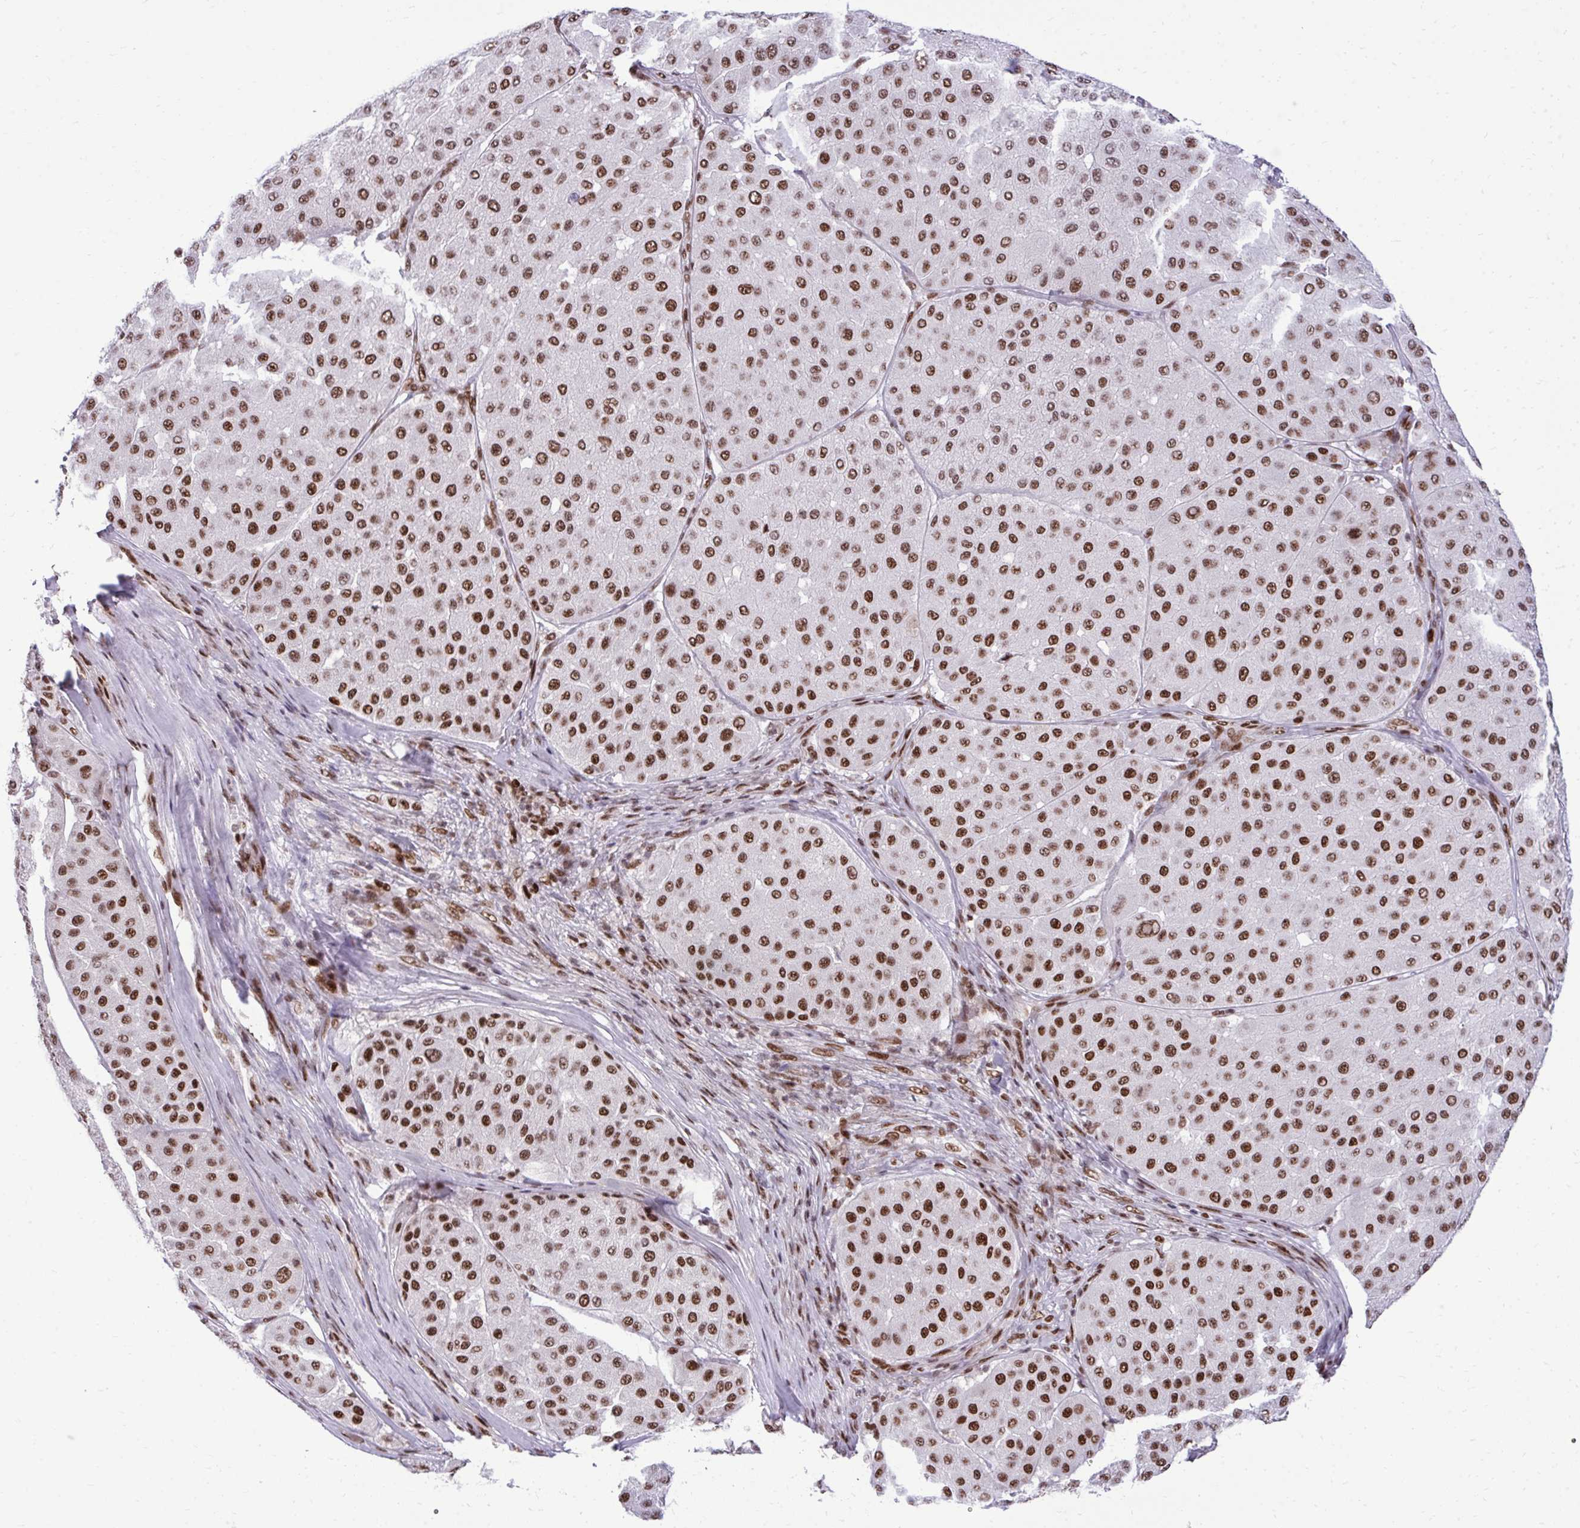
{"staining": {"intensity": "strong", "quantity": ">75%", "location": "nuclear"}, "tissue": "melanoma", "cell_type": "Tumor cells", "image_type": "cancer", "snomed": [{"axis": "morphology", "description": "Malignant melanoma, Metastatic site"}, {"axis": "topography", "description": "Smooth muscle"}], "caption": "Malignant melanoma (metastatic site) was stained to show a protein in brown. There is high levels of strong nuclear expression in approximately >75% of tumor cells.", "gene": "CDYL", "patient": {"sex": "male", "age": 41}}